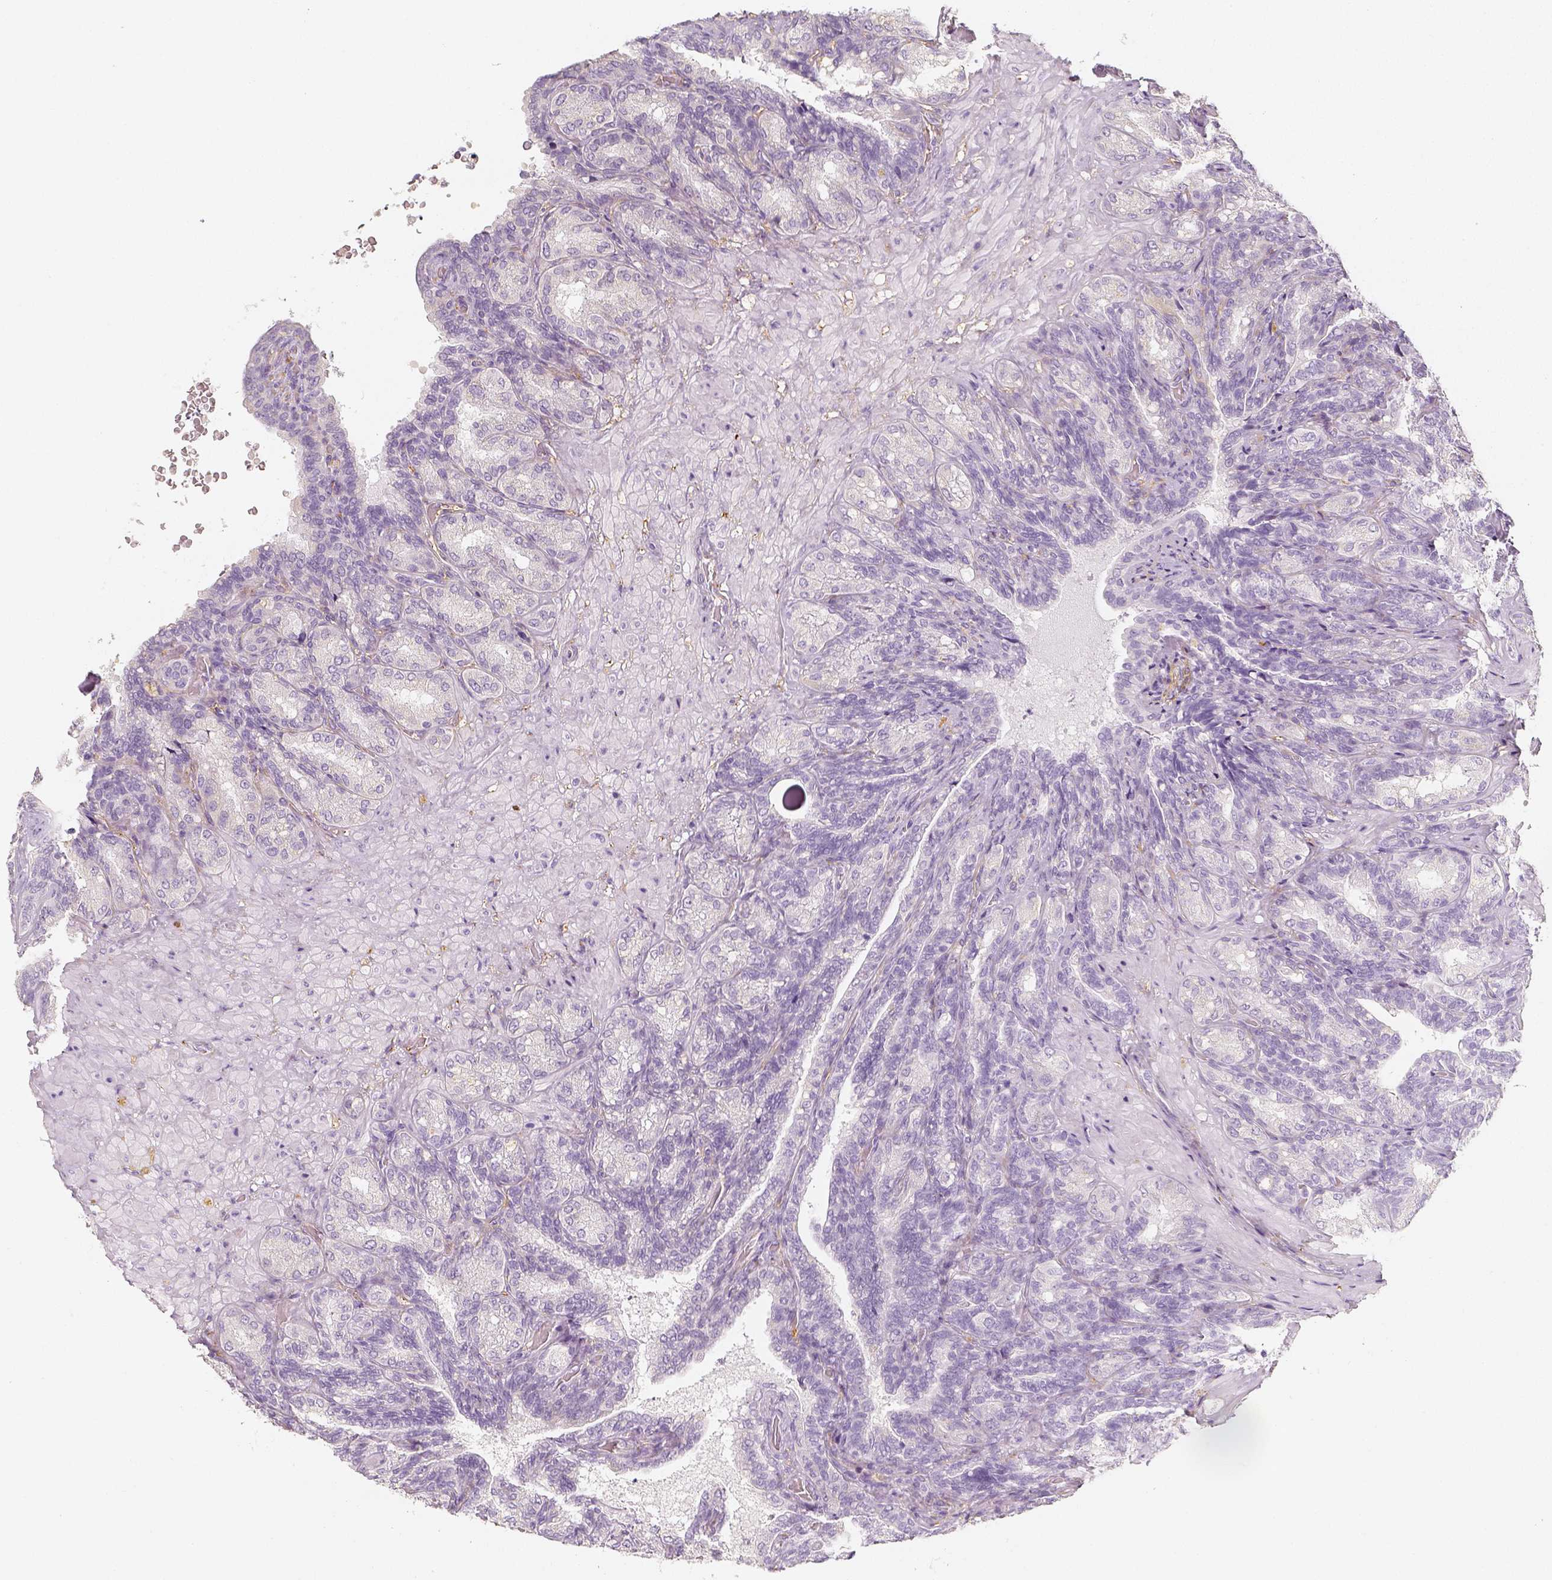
{"staining": {"intensity": "negative", "quantity": "none", "location": "none"}, "tissue": "seminal vesicle", "cell_type": "Glandular cells", "image_type": "normal", "snomed": [{"axis": "morphology", "description": "Normal tissue, NOS"}, {"axis": "topography", "description": "Seminal veicle"}], "caption": "This is an immunohistochemistry photomicrograph of benign seminal vesicle. There is no positivity in glandular cells.", "gene": "THY1", "patient": {"sex": "male", "age": 68}}